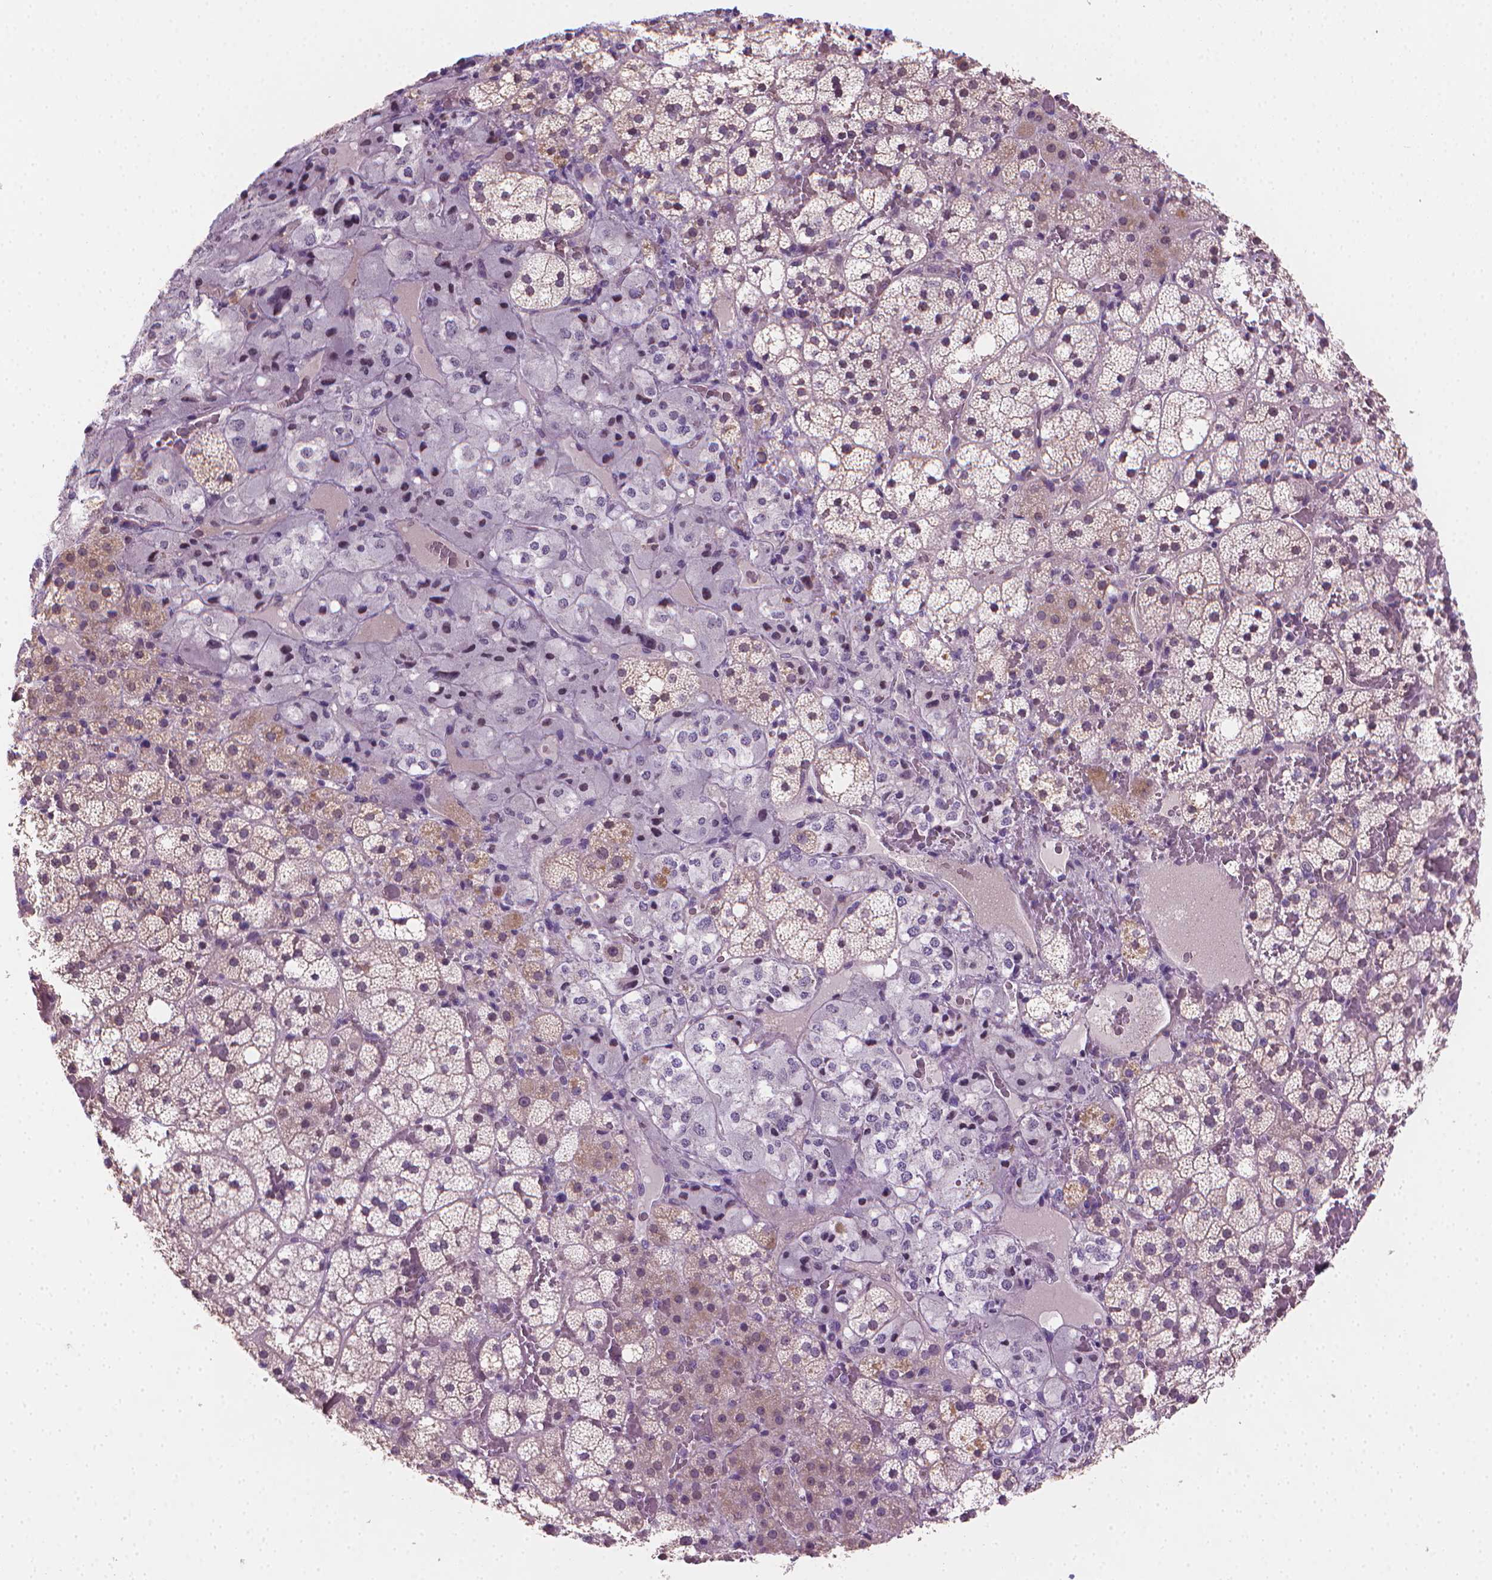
{"staining": {"intensity": "weak", "quantity": "<25%", "location": "cytoplasmic/membranous"}, "tissue": "adrenal gland", "cell_type": "Glandular cells", "image_type": "normal", "snomed": [{"axis": "morphology", "description": "Normal tissue, NOS"}, {"axis": "topography", "description": "Adrenal gland"}], "caption": "An image of adrenal gland stained for a protein reveals no brown staining in glandular cells.", "gene": "CLXN", "patient": {"sex": "male", "age": 53}}